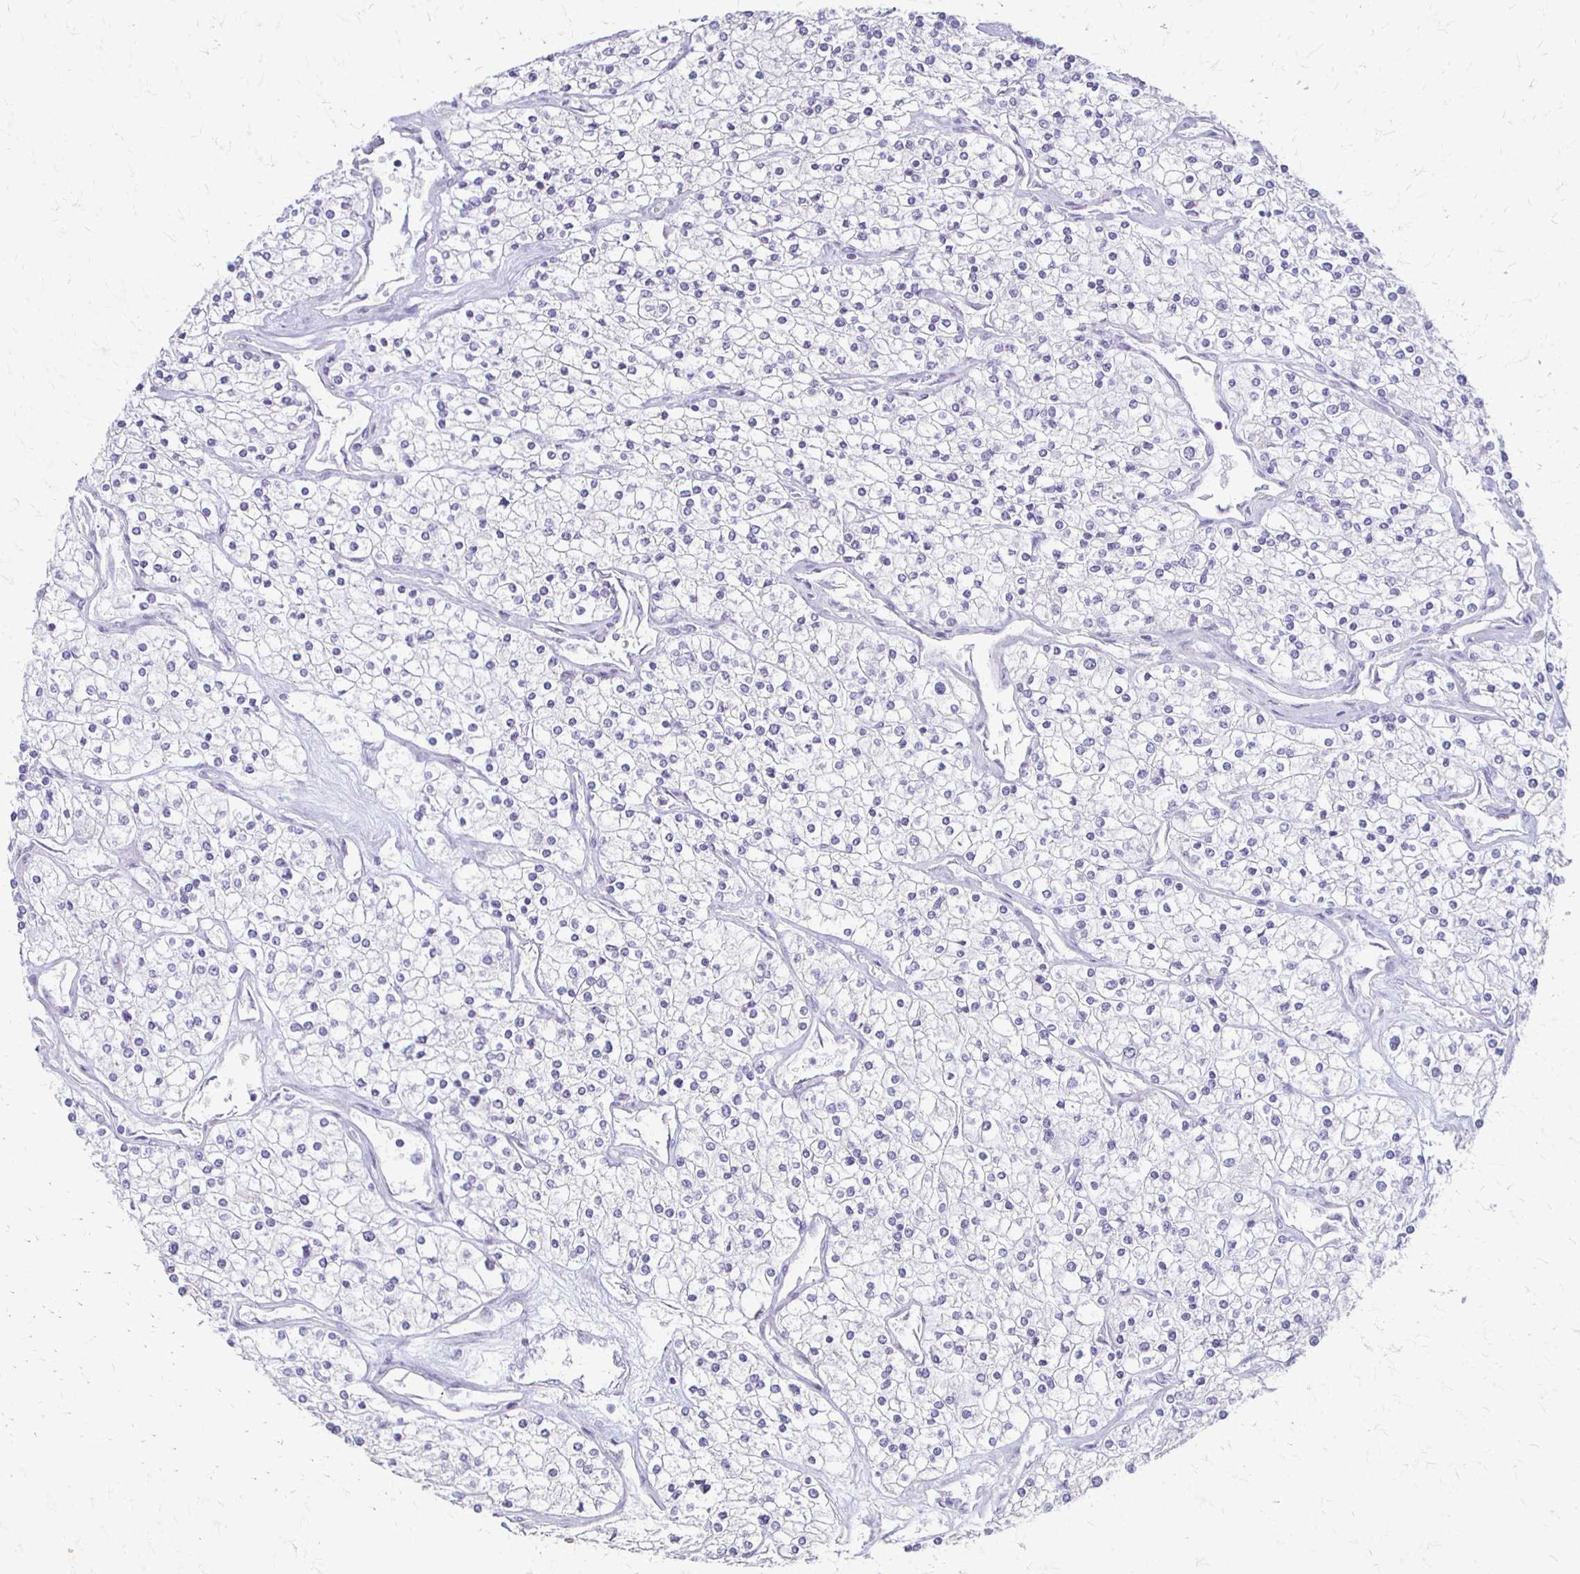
{"staining": {"intensity": "negative", "quantity": "none", "location": "none"}, "tissue": "renal cancer", "cell_type": "Tumor cells", "image_type": "cancer", "snomed": [{"axis": "morphology", "description": "Adenocarcinoma, NOS"}, {"axis": "topography", "description": "Kidney"}], "caption": "This is a image of IHC staining of renal cancer, which shows no expression in tumor cells. (Stains: DAB immunohistochemistry with hematoxylin counter stain, Microscopy: brightfield microscopy at high magnification).", "gene": "ACP5", "patient": {"sex": "male", "age": 80}}